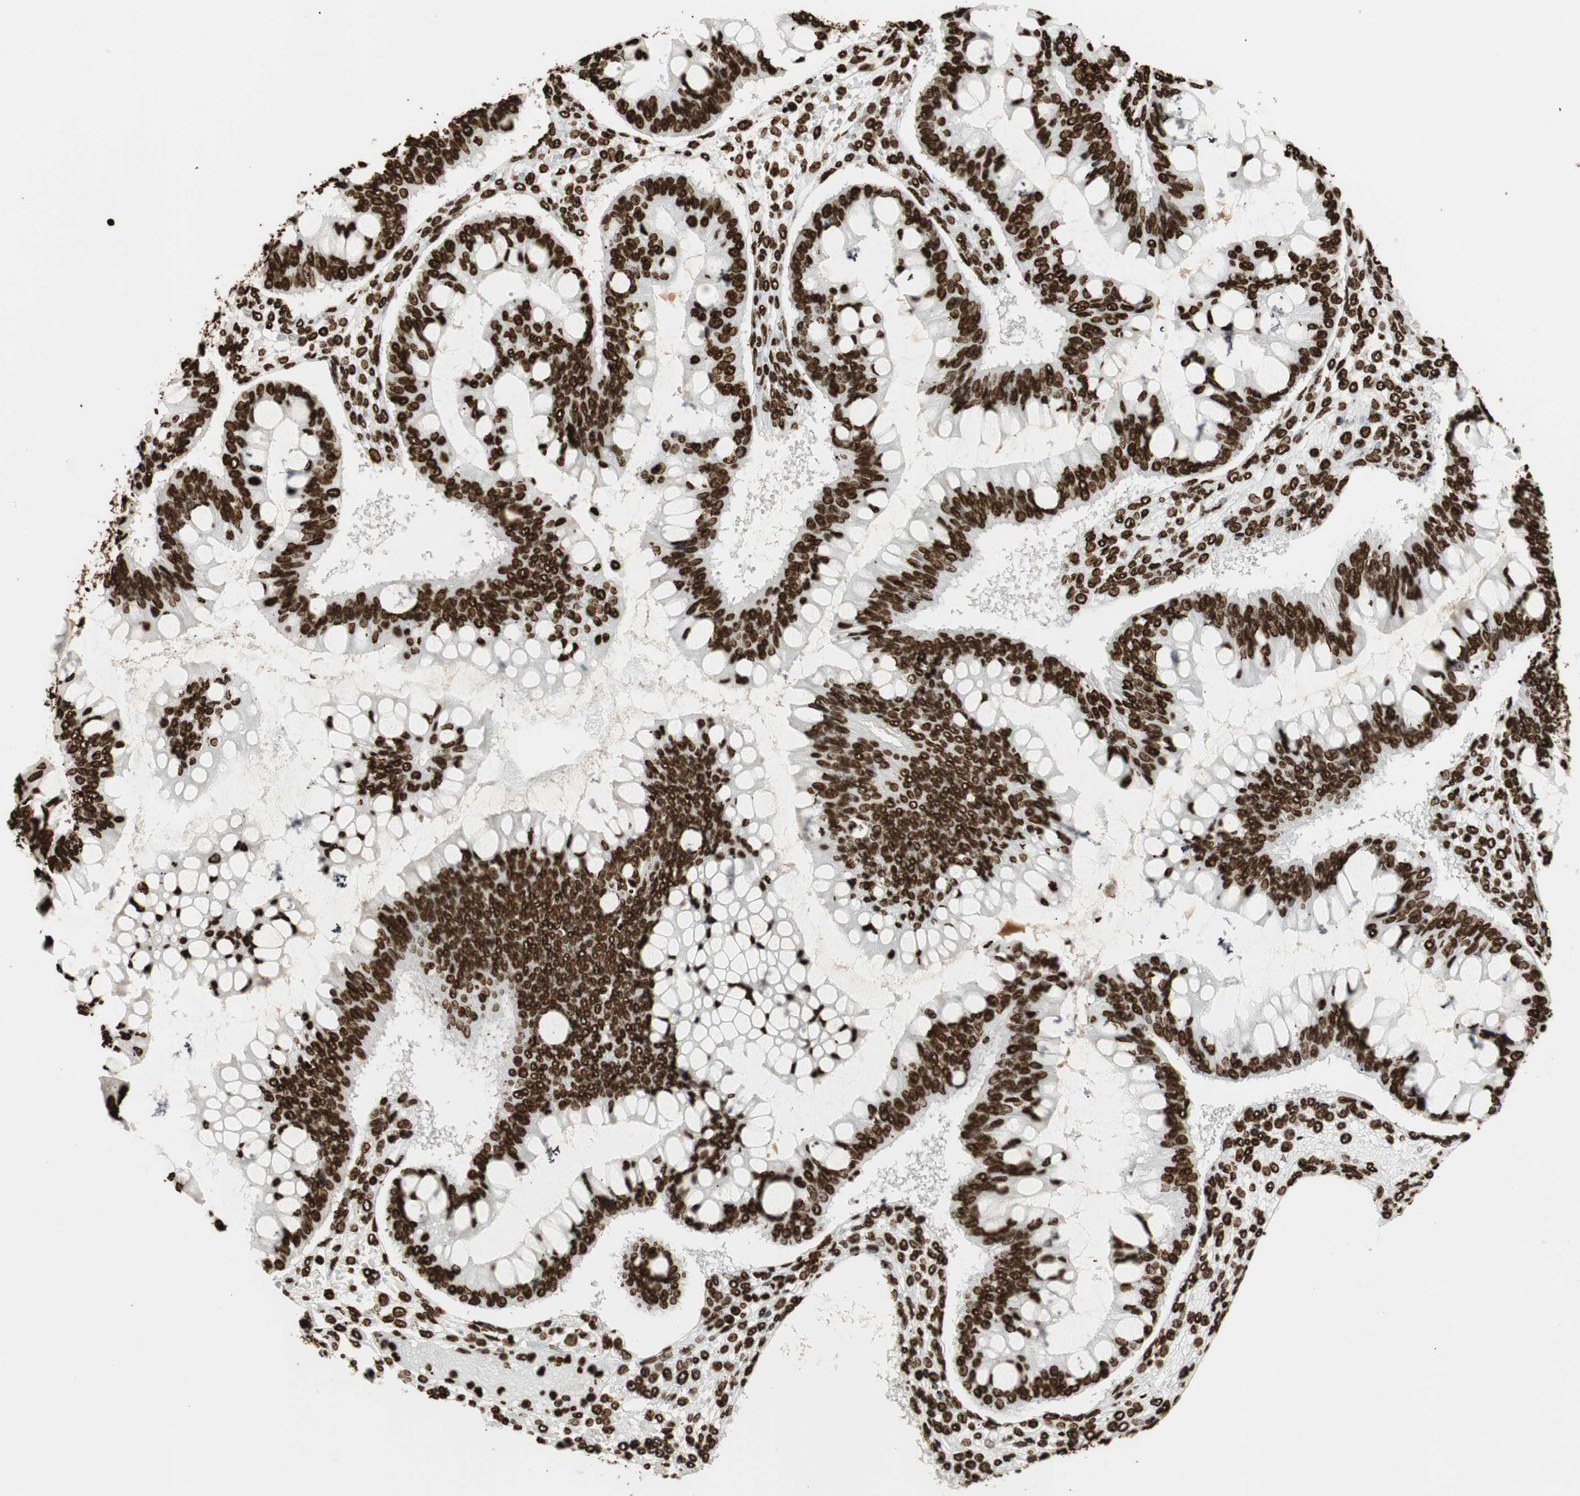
{"staining": {"intensity": "strong", "quantity": ">75%", "location": "nuclear"}, "tissue": "ovarian cancer", "cell_type": "Tumor cells", "image_type": "cancer", "snomed": [{"axis": "morphology", "description": "Cystadenocarcinoma, mucinous, NOS"}, {"axis": "topography", "description": "Ovary"}], "caption": "This photomicrograph displays IHC staining of mucinous cystadenocarcinoma (ovarian), with high strong nuclear expression in about >75% of tumor cells.", "gene": "GLI2", "patient": {"sex": "female", "age": 73}}